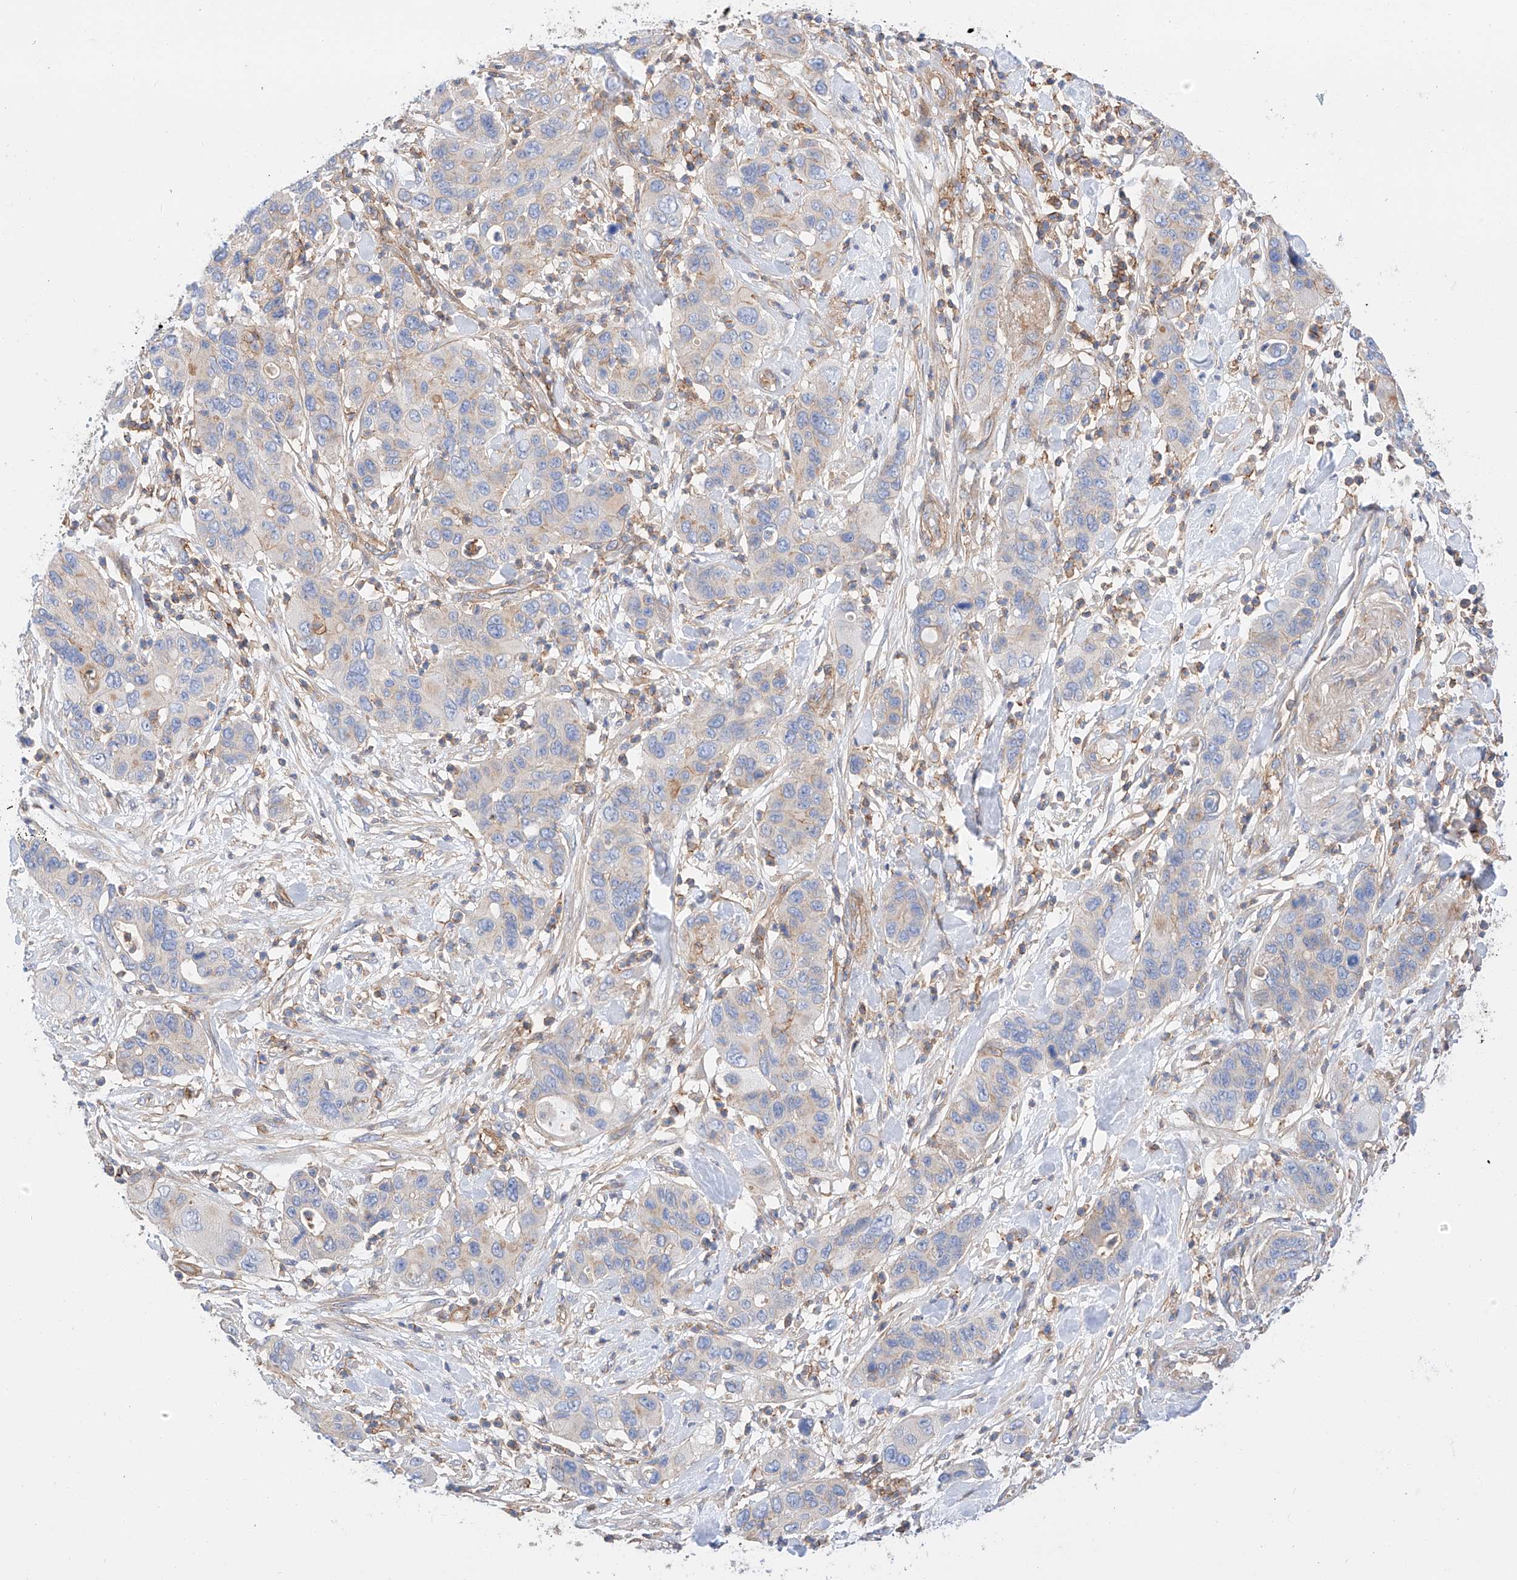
{"staining": {"intensity": "negative", "quantity": "none", "location": "none"}, "tissue": "pancreatic cancer", "cell_type": "Tumor cells", "image_type": "cancer", "snomed": [{"axis": "morphology", "description": "Adenocarcinoma, NOS"}, {"axis": "topography", "description": "Pancreas"}], "caption": "Histopathology image shows no significant protein staining in tumor cells of pancreatic adenocarcinoma.", "gene": "HAUS4", "patient": {"sex": "female", "age": 71}}